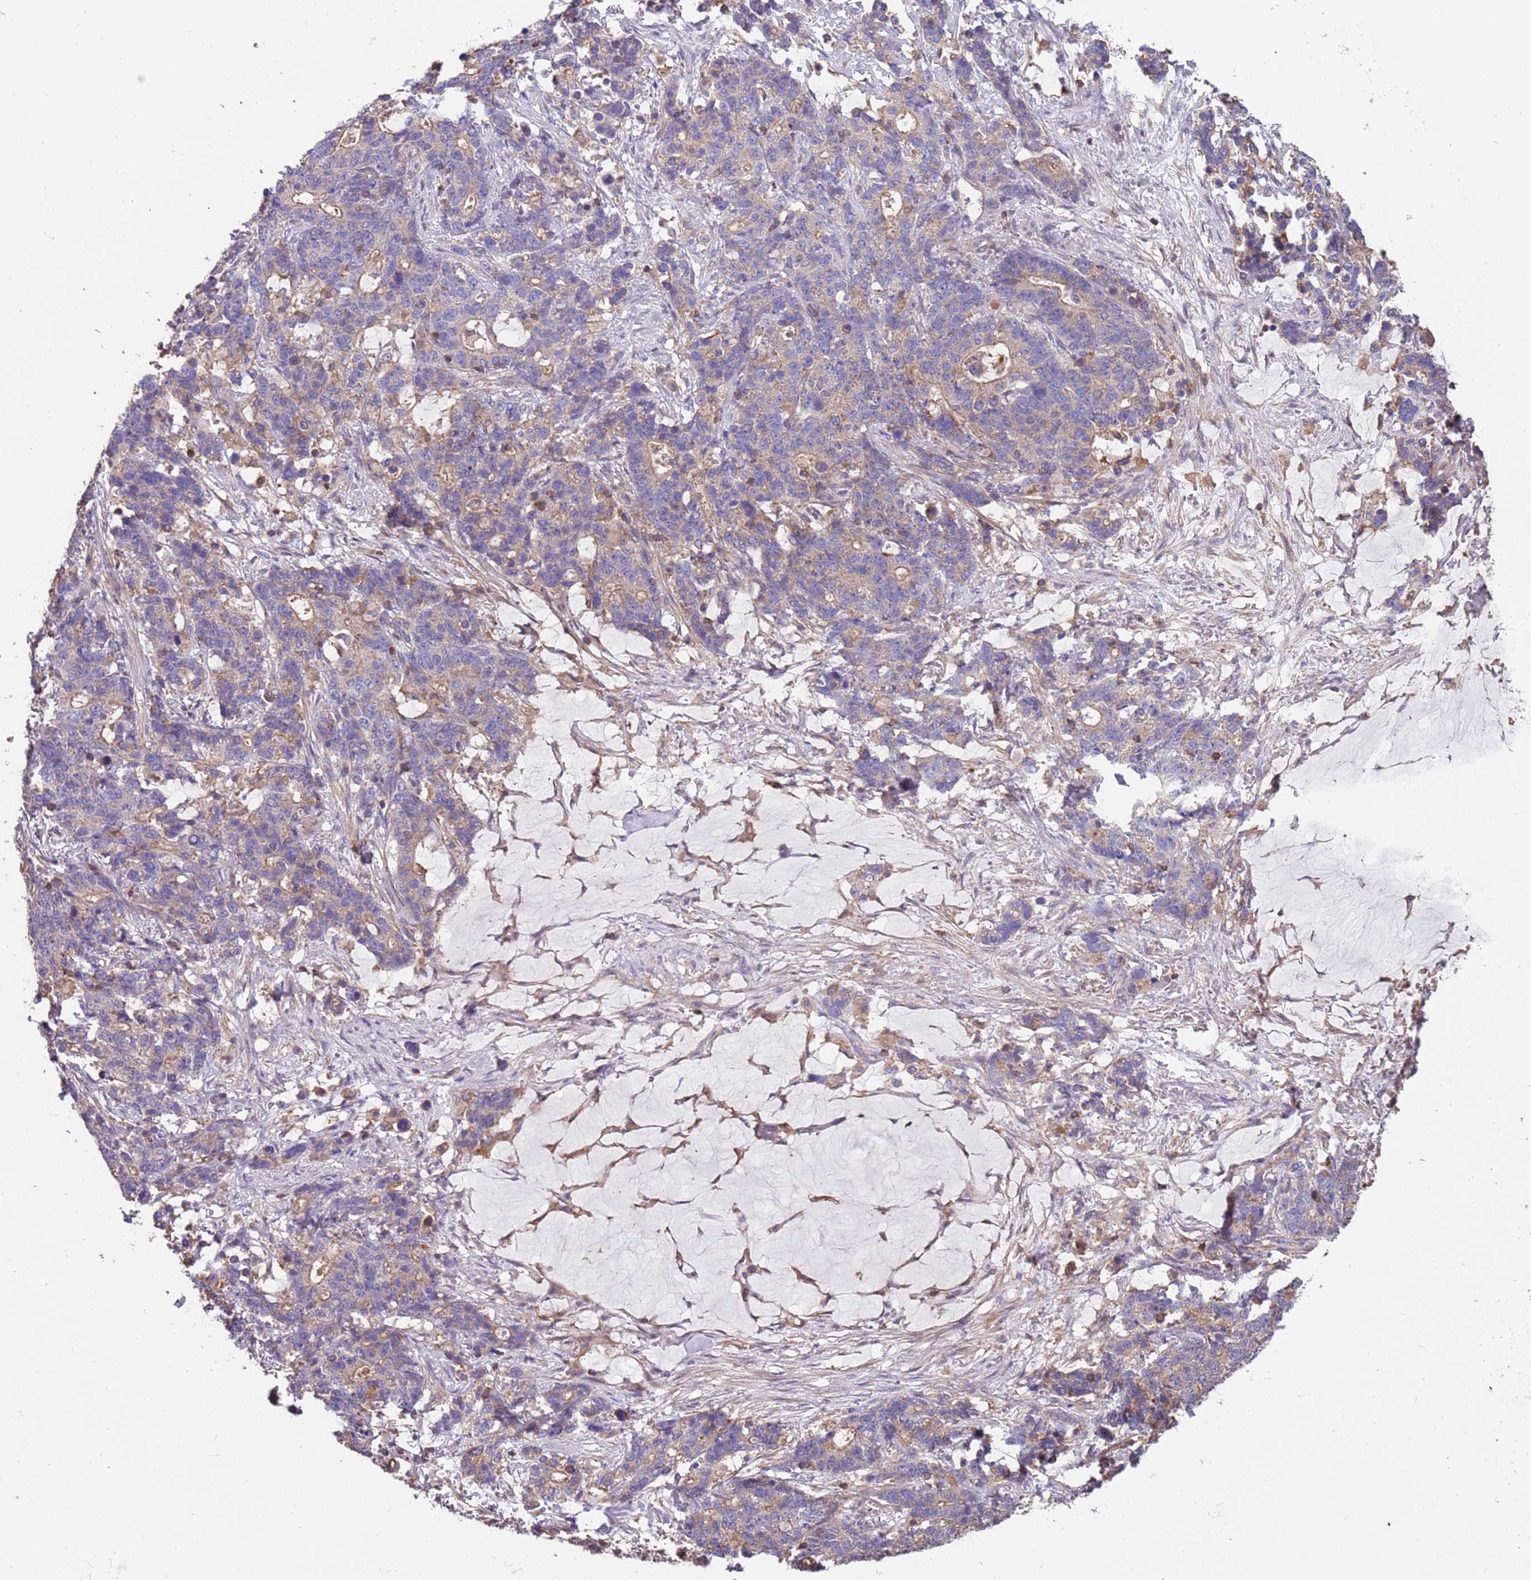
{"staining": {"intensity": "weak", "quantity": "25%-75%", "location": "cytoplasmic/membranous"}, "tissue": "stomach cancer", "cell_type": "Tumor cells", "image_type": "cancer", "snomed": [{"axis": "morphology", "description": "Normal tissue, NOS"}, {"axis": "morphology", "description": "Adenocarcinoma, NOS"}, {"axis": "topography", "description": "Stomach"}], "caption": "Weak cytoplasmic/membranous positivity for a protein is present in approximately 25%-75% of tumor cells of stomach cancer using immunohistochemistry (IHC).", "gene": "SYT4", "patient": {"sex": "female", "age": 64}}